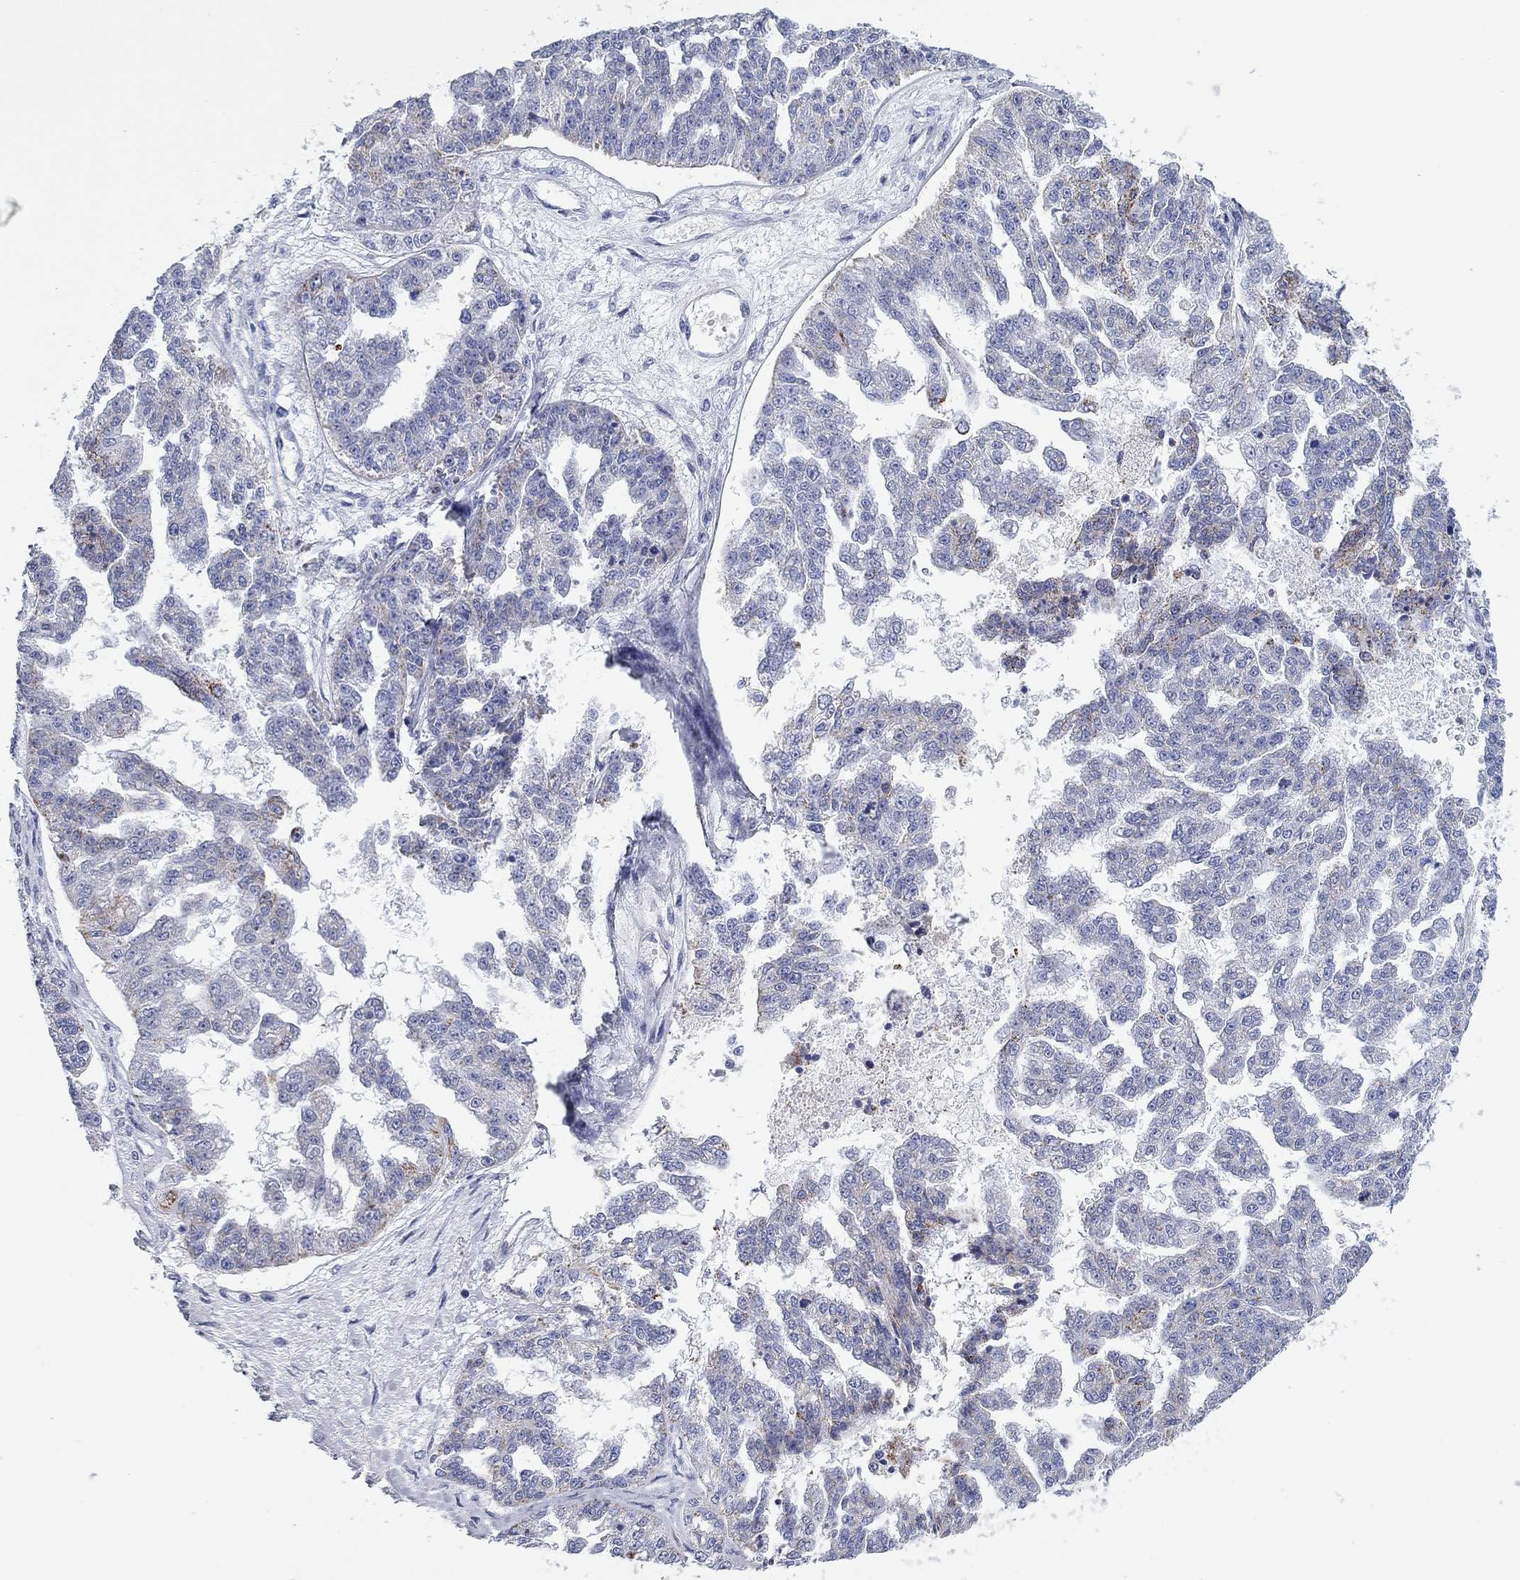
{"staining": {"intensity": "weak", "quantity": "<25%", "location": "cytoplasmic/membranous"}, "tissue": "ovarian cancer", "cell_type": "Tumor cells", "image_type": "cancer", "snomed": [{"axis": "morphology", "description": "Cystadenocarcinoma, serous, NOS"}, {"axis": "topography", "description": "Ovary"}], "caption": "A photomicrograph of ovarian cancer stained for a protein exhibits no brown staining in tumor cells.", "gene": "CHI3L2", "patient": {"sex": "female", "age": 58}}